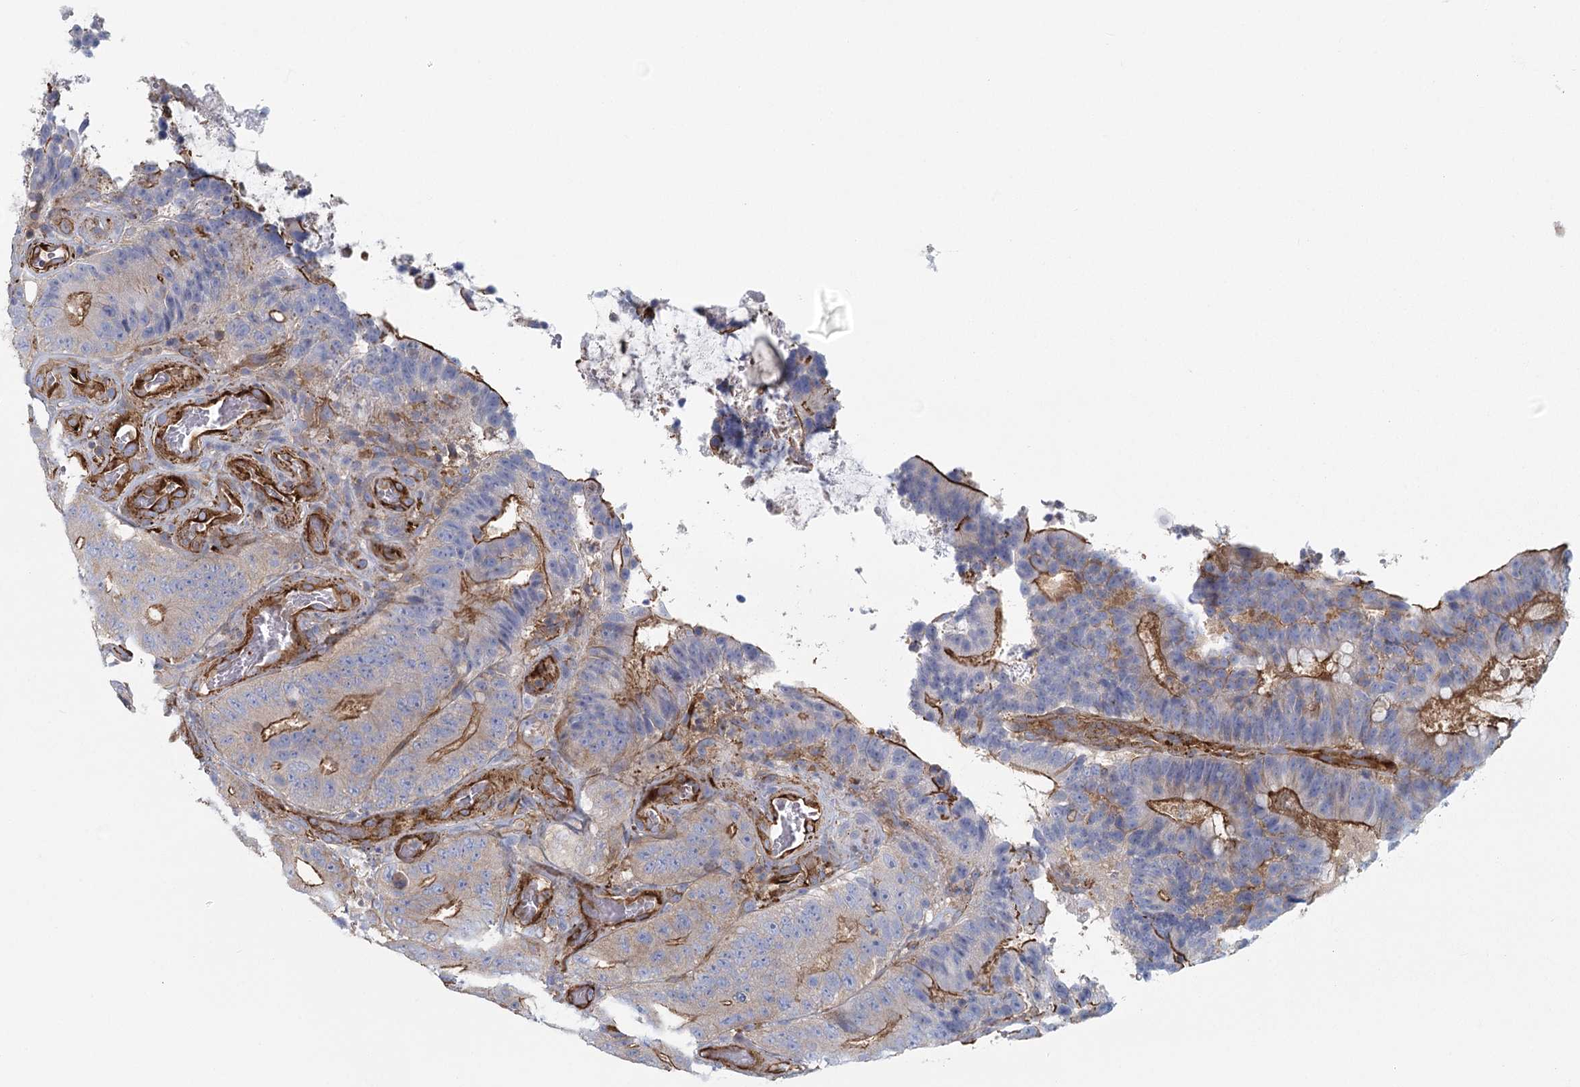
{"staining": {"intensity": "moderate", "quantity": "25%-75%", "location": "cytoplasmic/membranous"}, "tissue": "colorectal cancer", "cell_type": "Tumor cells", "image_type": "cancer", "snomed": [{"axis": "morphology", "description": "Adenocarcinoma, NOS"}, {"axis": "topography", "description": "Colon"}], "caption": "Immunohistochemical staining of human colorectal cancer (adenocarcinoma) displays moderate cytoplasmic/membranous protein staining in approximately 25%-75% of tumor cells. (Stains: DAB (3,3'-diaminobenzidine) in brown, nuclei in blue, Microscopy: brightfield microscopy at high magnification).", "gene": "IFT46", "patient": {"sex": "male", "age": 83}}